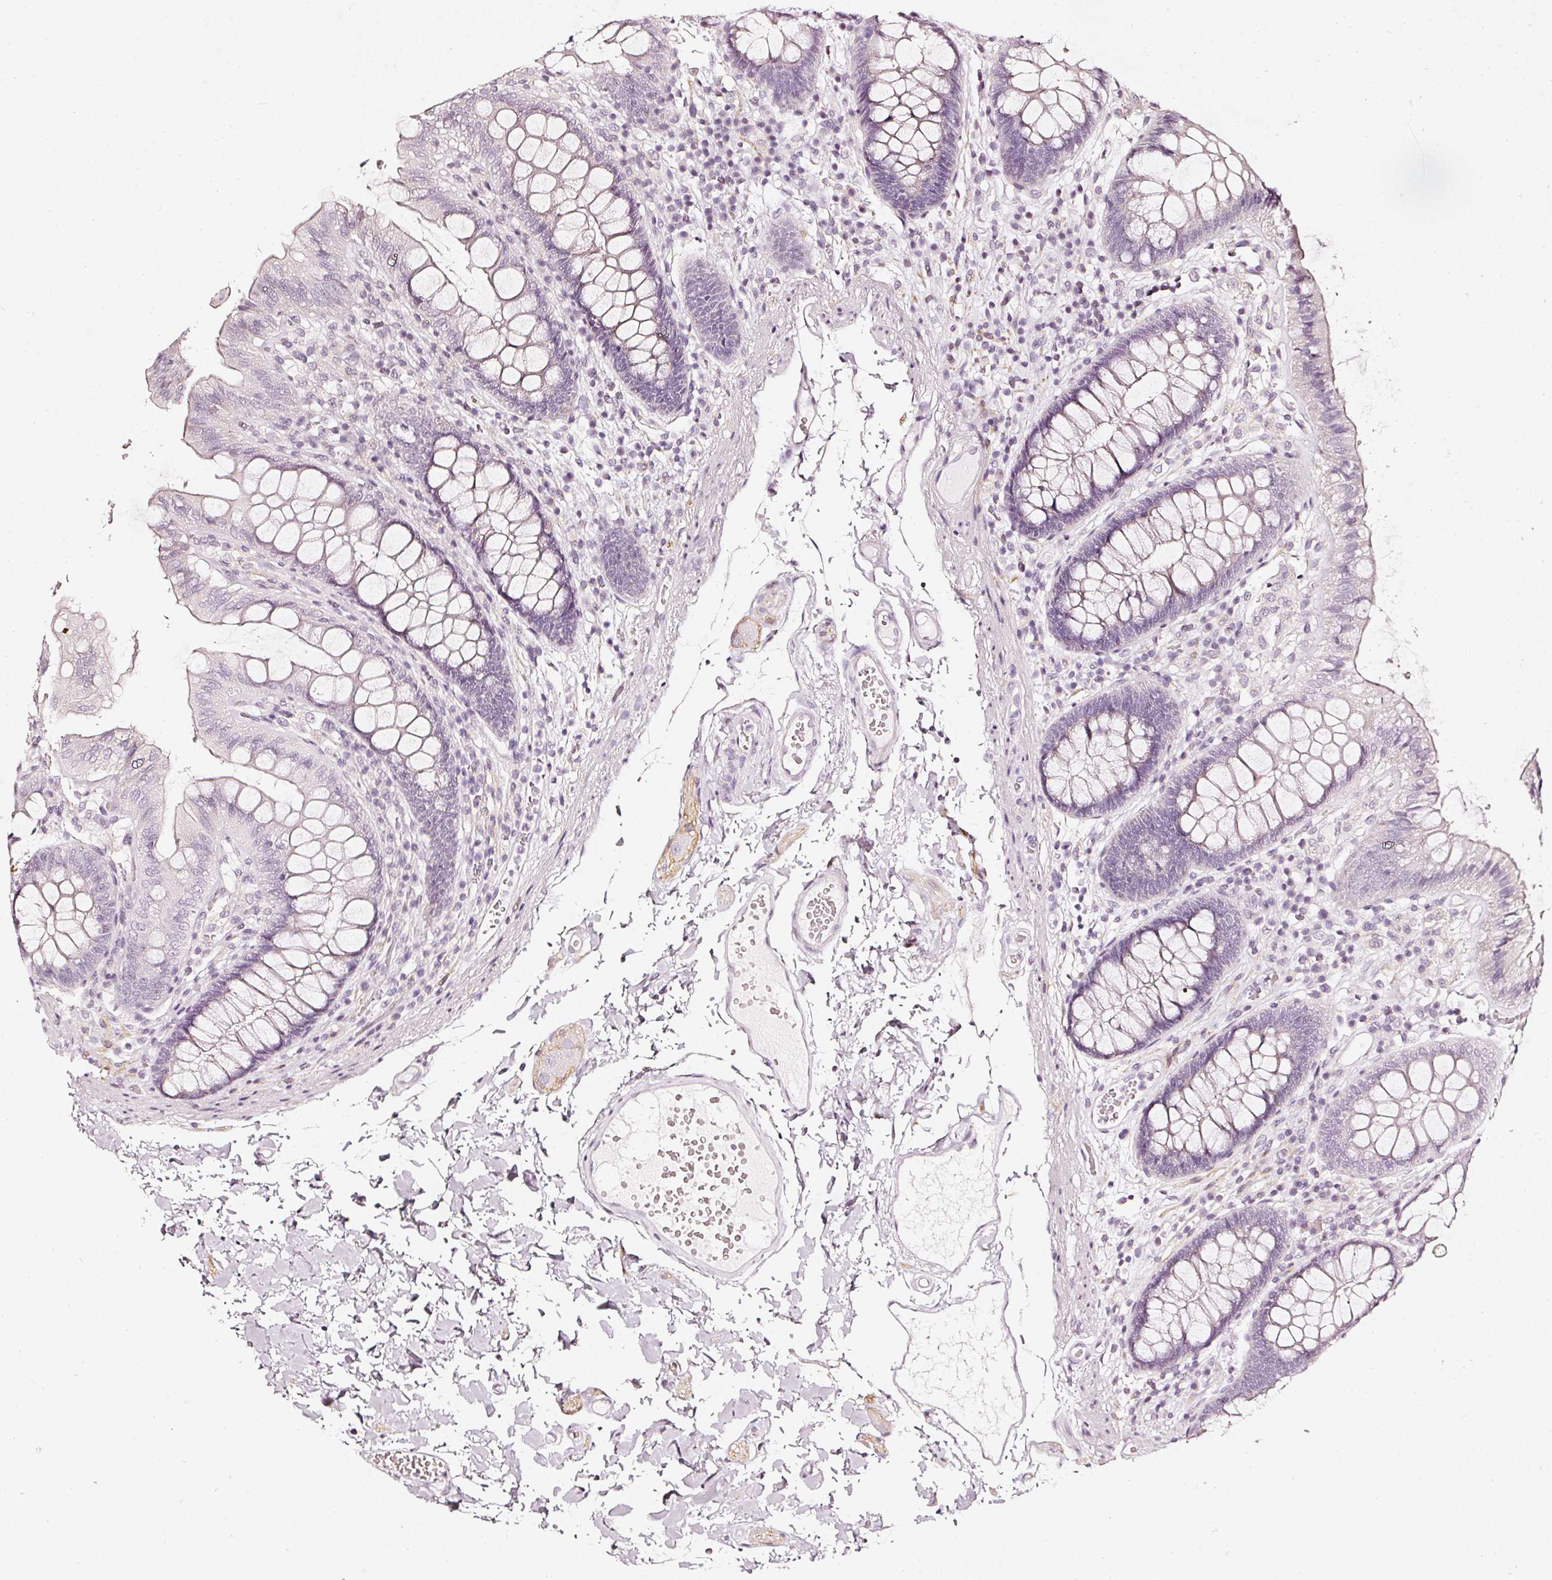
{"staining": {"intensity": "negative", "quantity": "none", "location": "none"}, "tissue": "colon", "cell_type": "Endothelial cells", "image_type": "normal", "snomed": [{"axis": "morphology", "description": "Normal tissue, NOS"}, {"axis": "topography", "description": "Colon"}], "caption": "The IHC histopathology image has no significant expression in endothelial cells of colon. (DAB IHC visualized using brightfield microscopy, high magnification).", "gene": "CNP", "patient": {"sex": "male", "age": 84}}